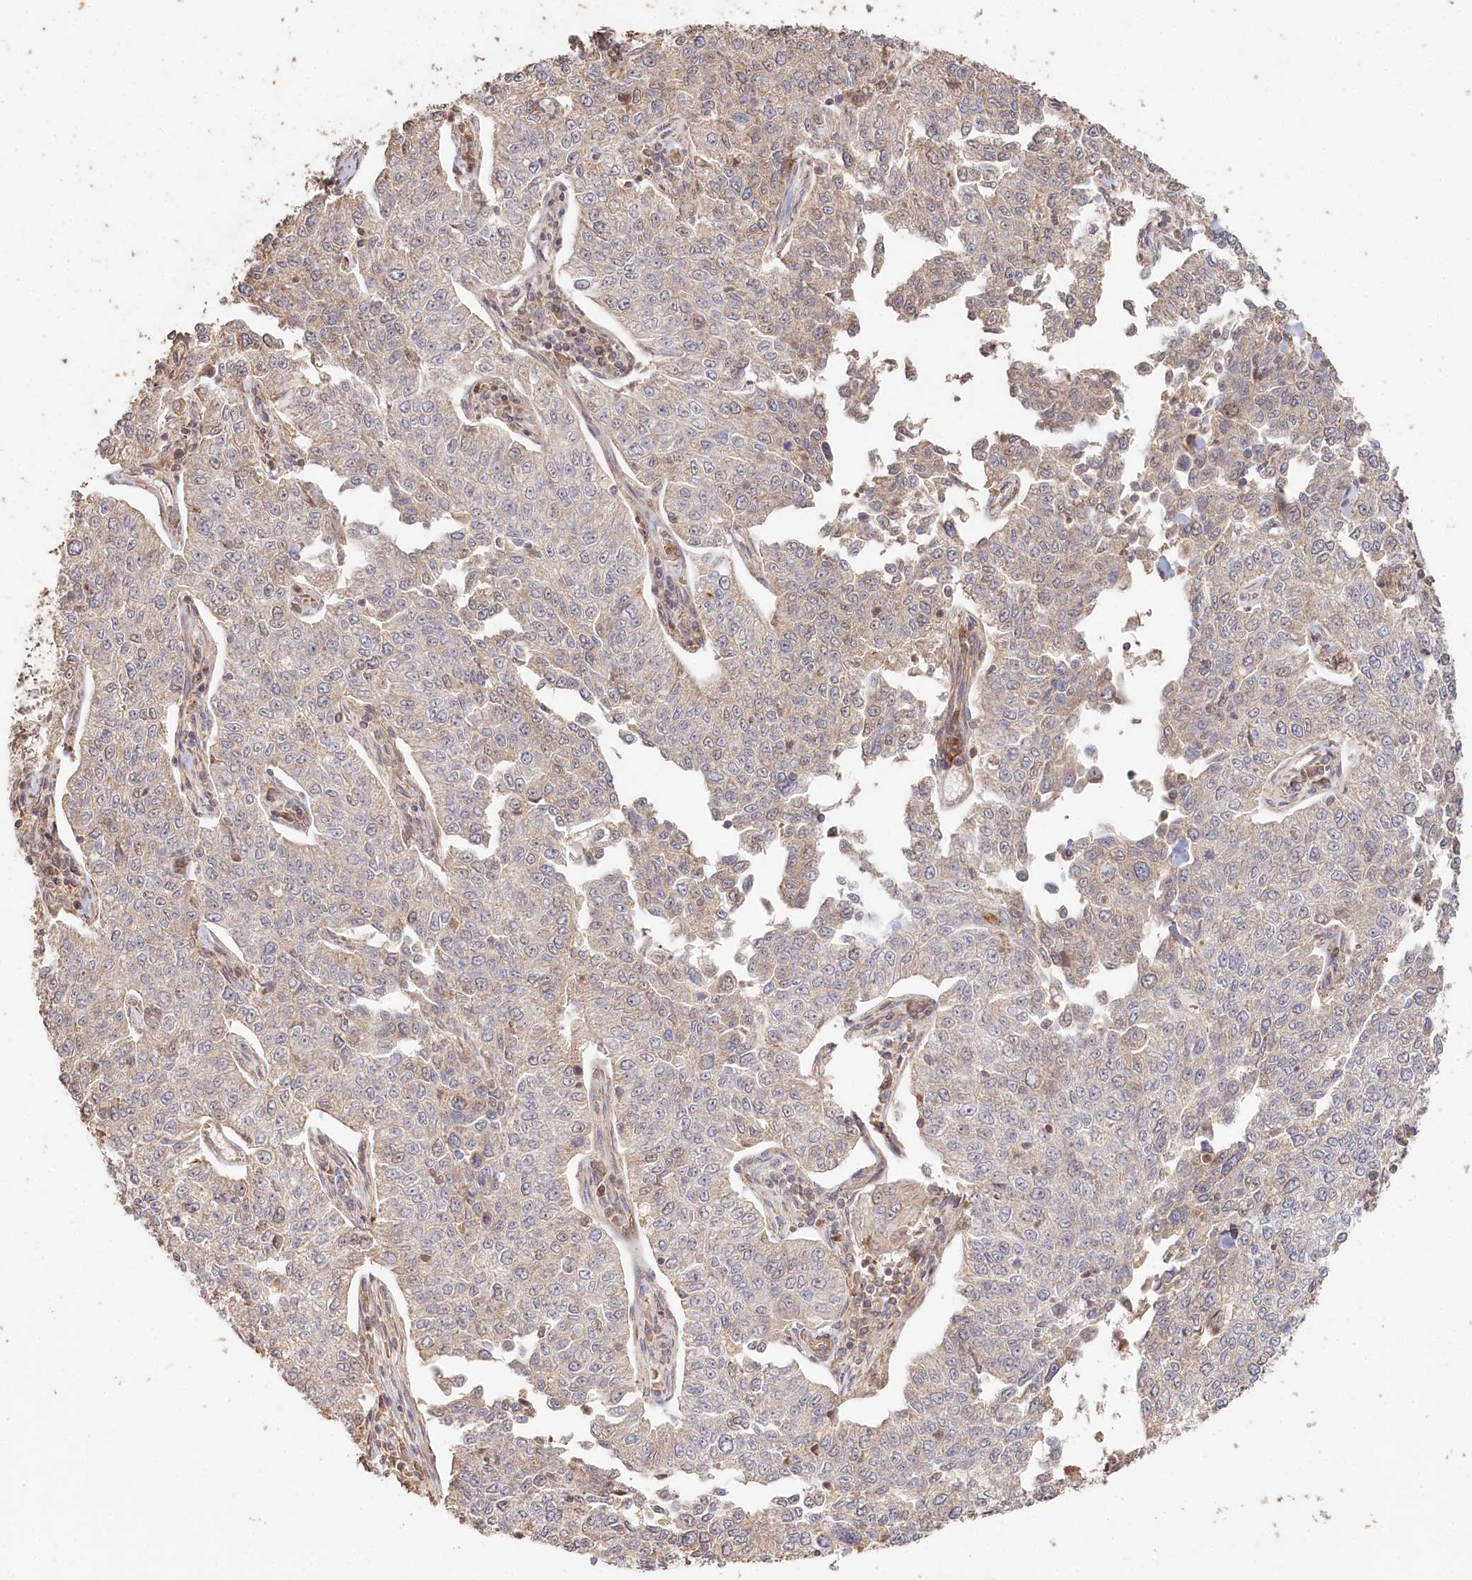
{"staining": {"intensity": "weak", "quantity": "<25%", "location": "cytoplasmic/membranous"}, "tissue": "cervical cancer", "cell_type": "Tumor cells", "image_type": "cancer", "snomed": [{"axis": "morphology", "description": "Squamous cell carcinoma, NOS"}, {"axis": "topography", "description": "Cervix"}], "caption": "Cervical squamous cell carcinoma was stained to show a protein in brown. There is no significant staining in tumor cells.", "gene": "HAL", "patient": {"sex": "female", "age": 35}}